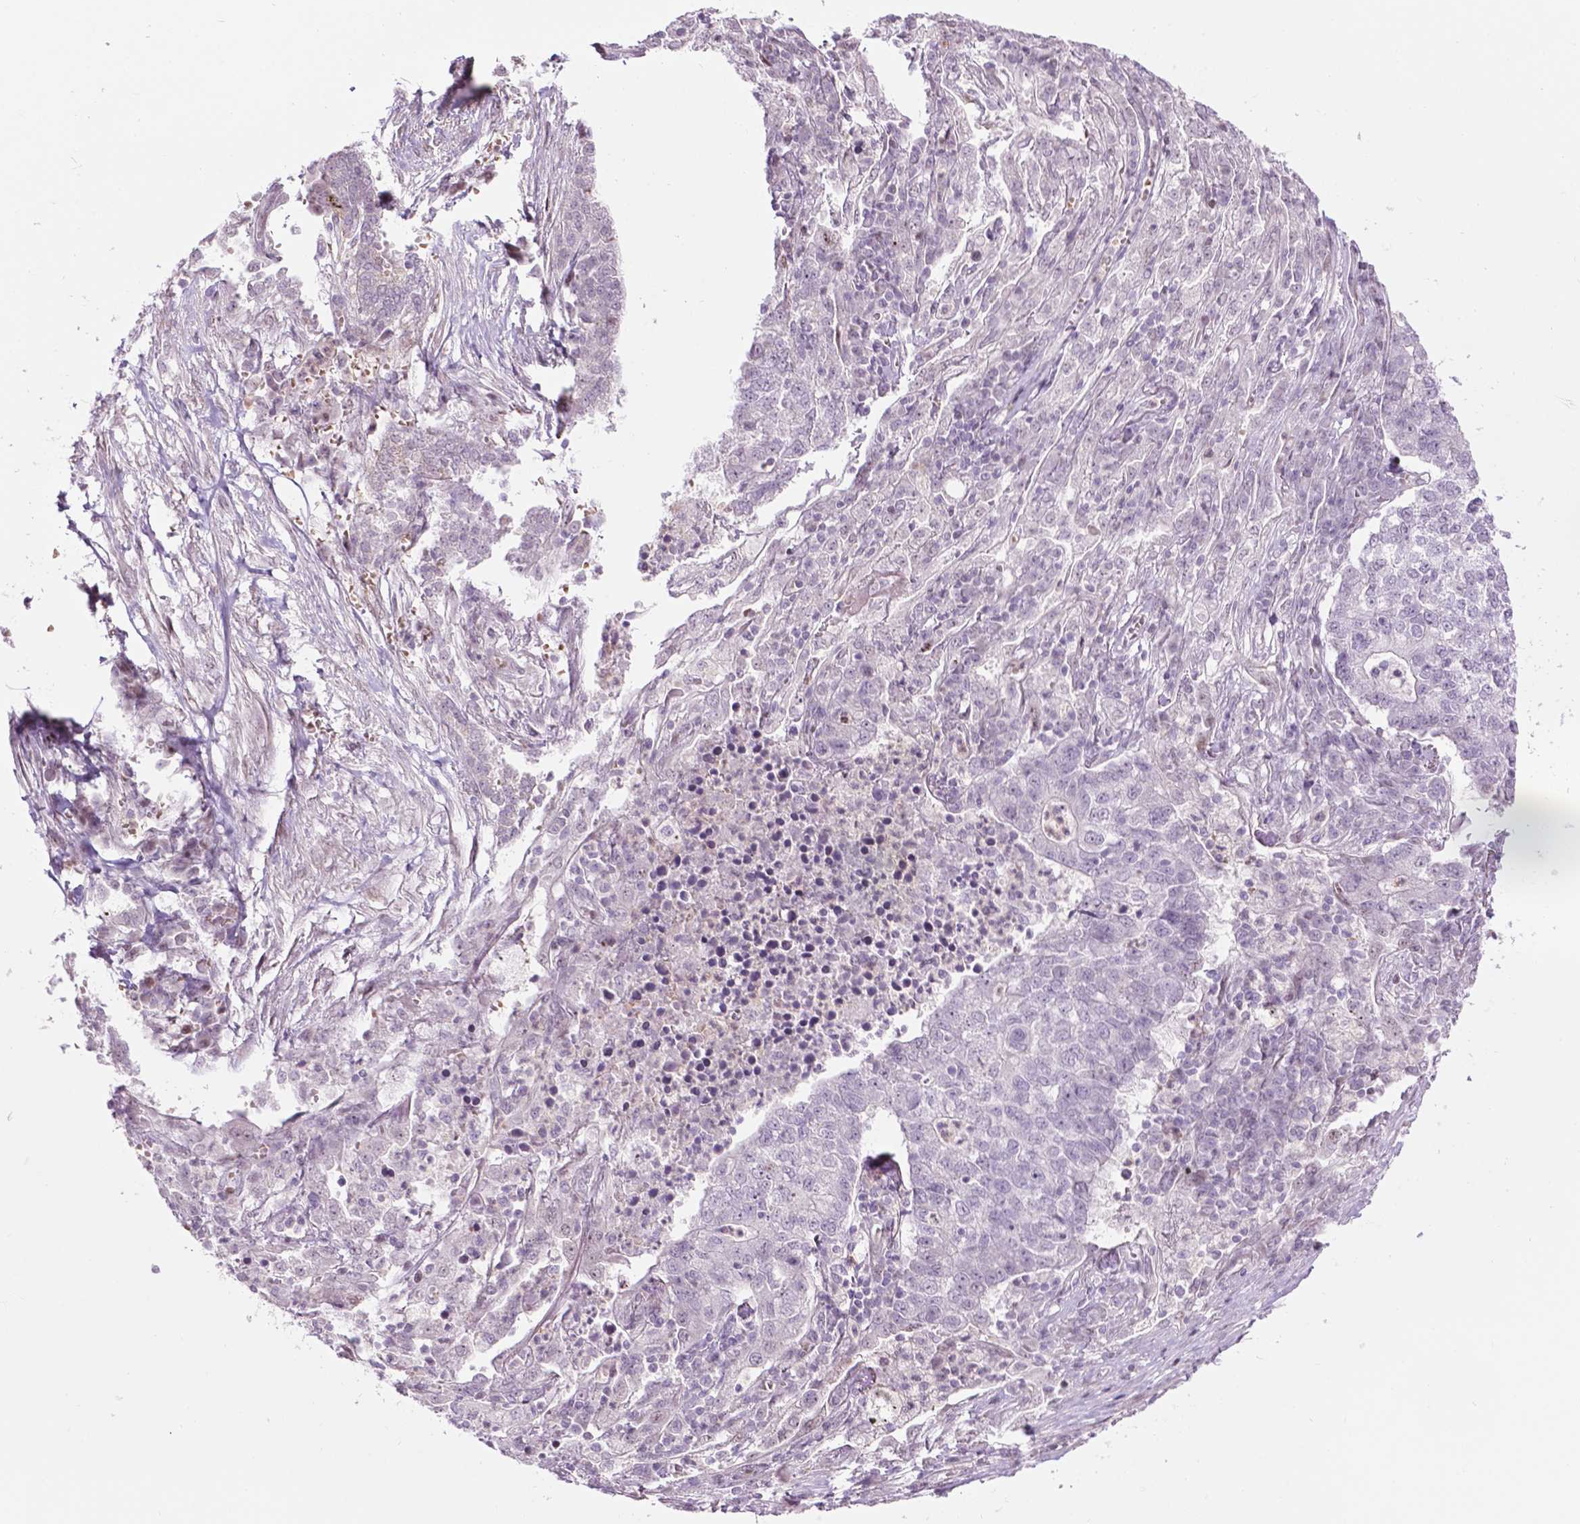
{"staining": {"intensity": "negative", "quantity": "none", "location": "none"}, "tissue": "lung cancer", "cell_type": "Tumor cells", "image_type": "cancer", "snomed": [{"axis": "morphology", "description": "Adenocarcinoma, NOS"}, {"axis": "topography", "description": "Lung"}], "caption": "Human lung cancer stained for a protein using immunohistochemistry (IHC) exhibits no expression in tumor cells.", "gene": "PTPN18", "patient": {"sex": "male", "age": 57}}